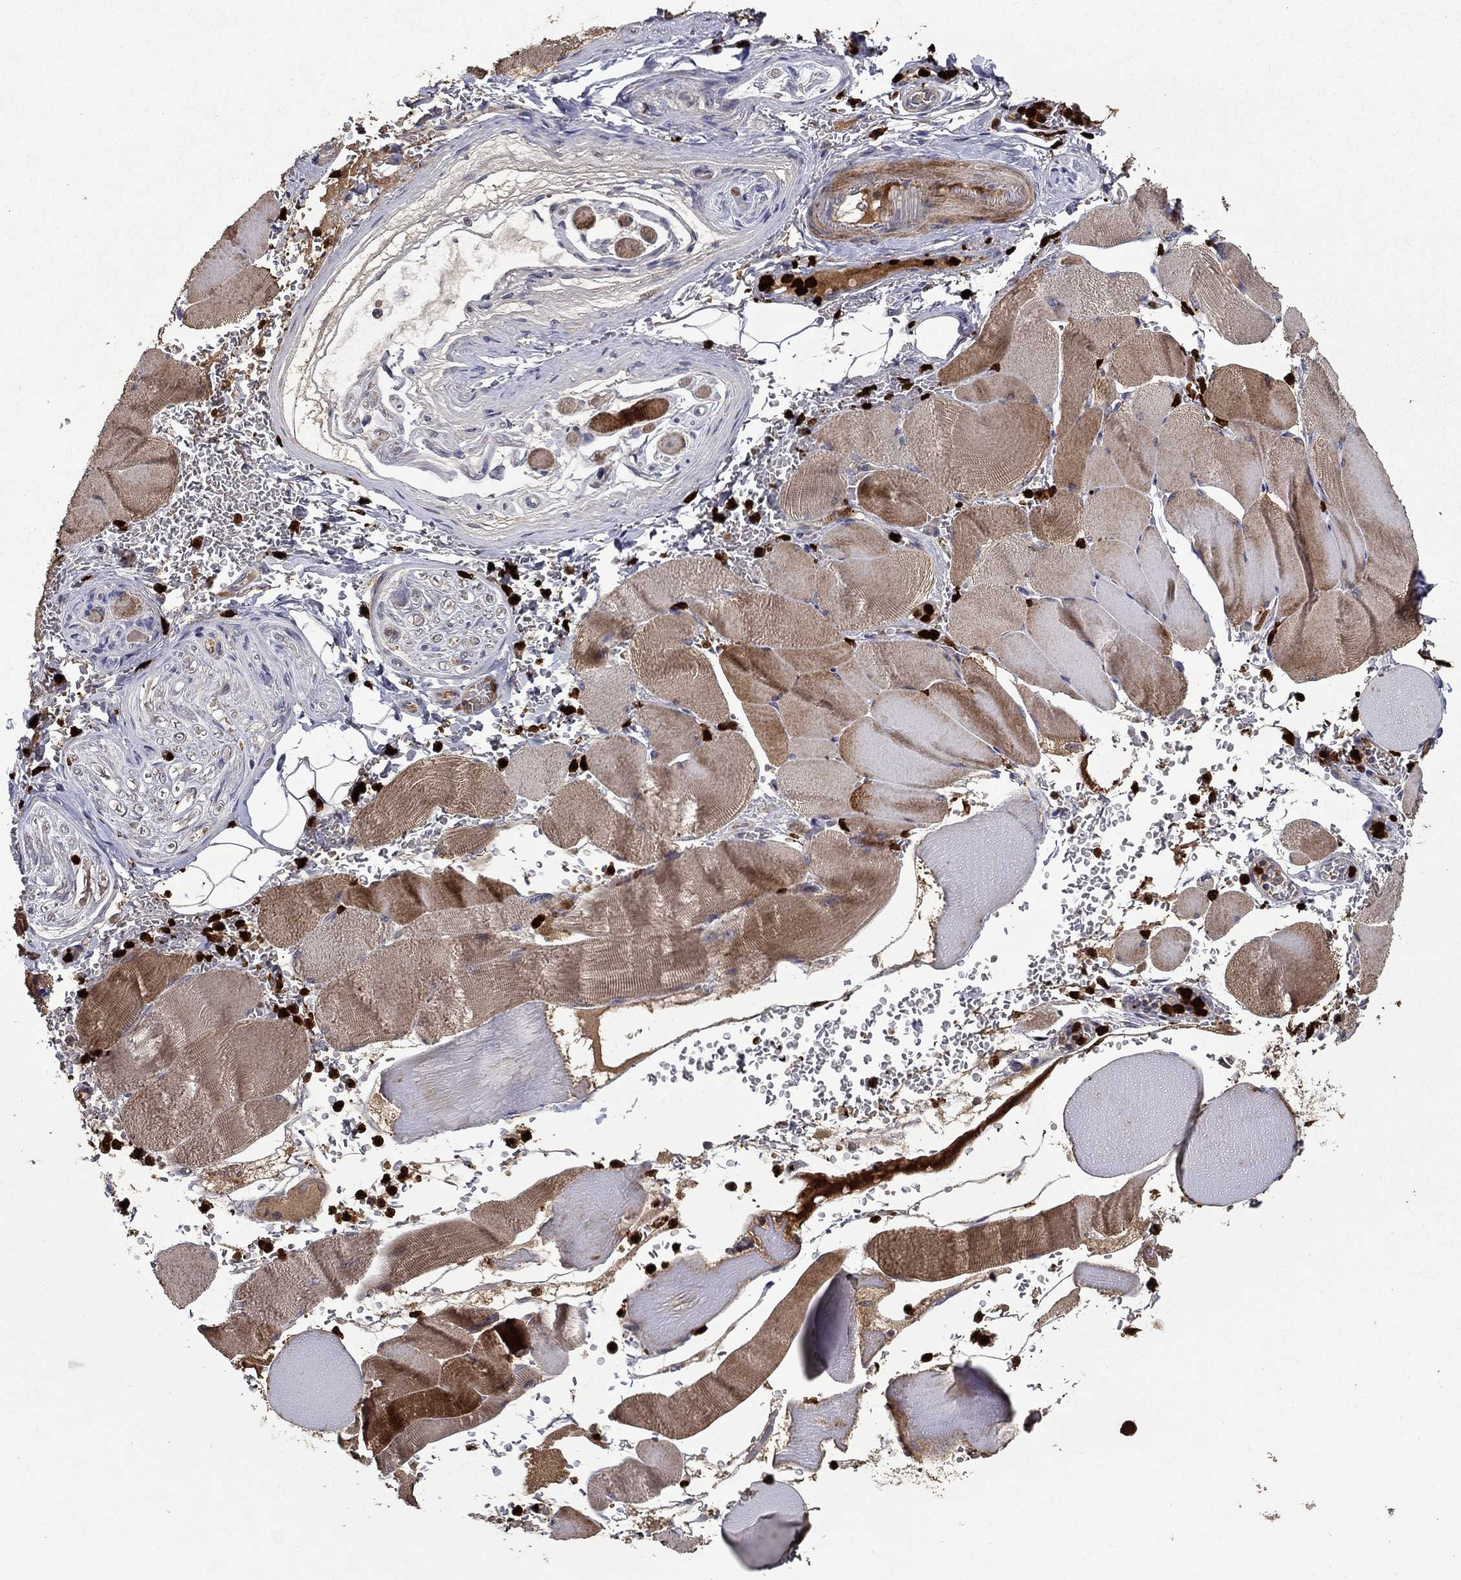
{"staining": {"intensity": "strong", "quantity": "25%-75%", "location": "cytoplasmic/membranous"}, "tissue": "skeletal muscle", "cell_type": "Myocytes", "image_type": "normal", "snomed": [{"axis": "morphology", "description": "Normal tissue, NOS"}, {"axis": "topography", "description": "Skeletal muscle"}], "caption": "This image reveals immunohistochemistry (IHC) staining of benign human skeletal muscle, with high strong cytoplasmic/membranous positivity in approximately 25%-75% of myocytes.", "gene": "SATB1", "patient": {"sex": "male", "age": 56}}